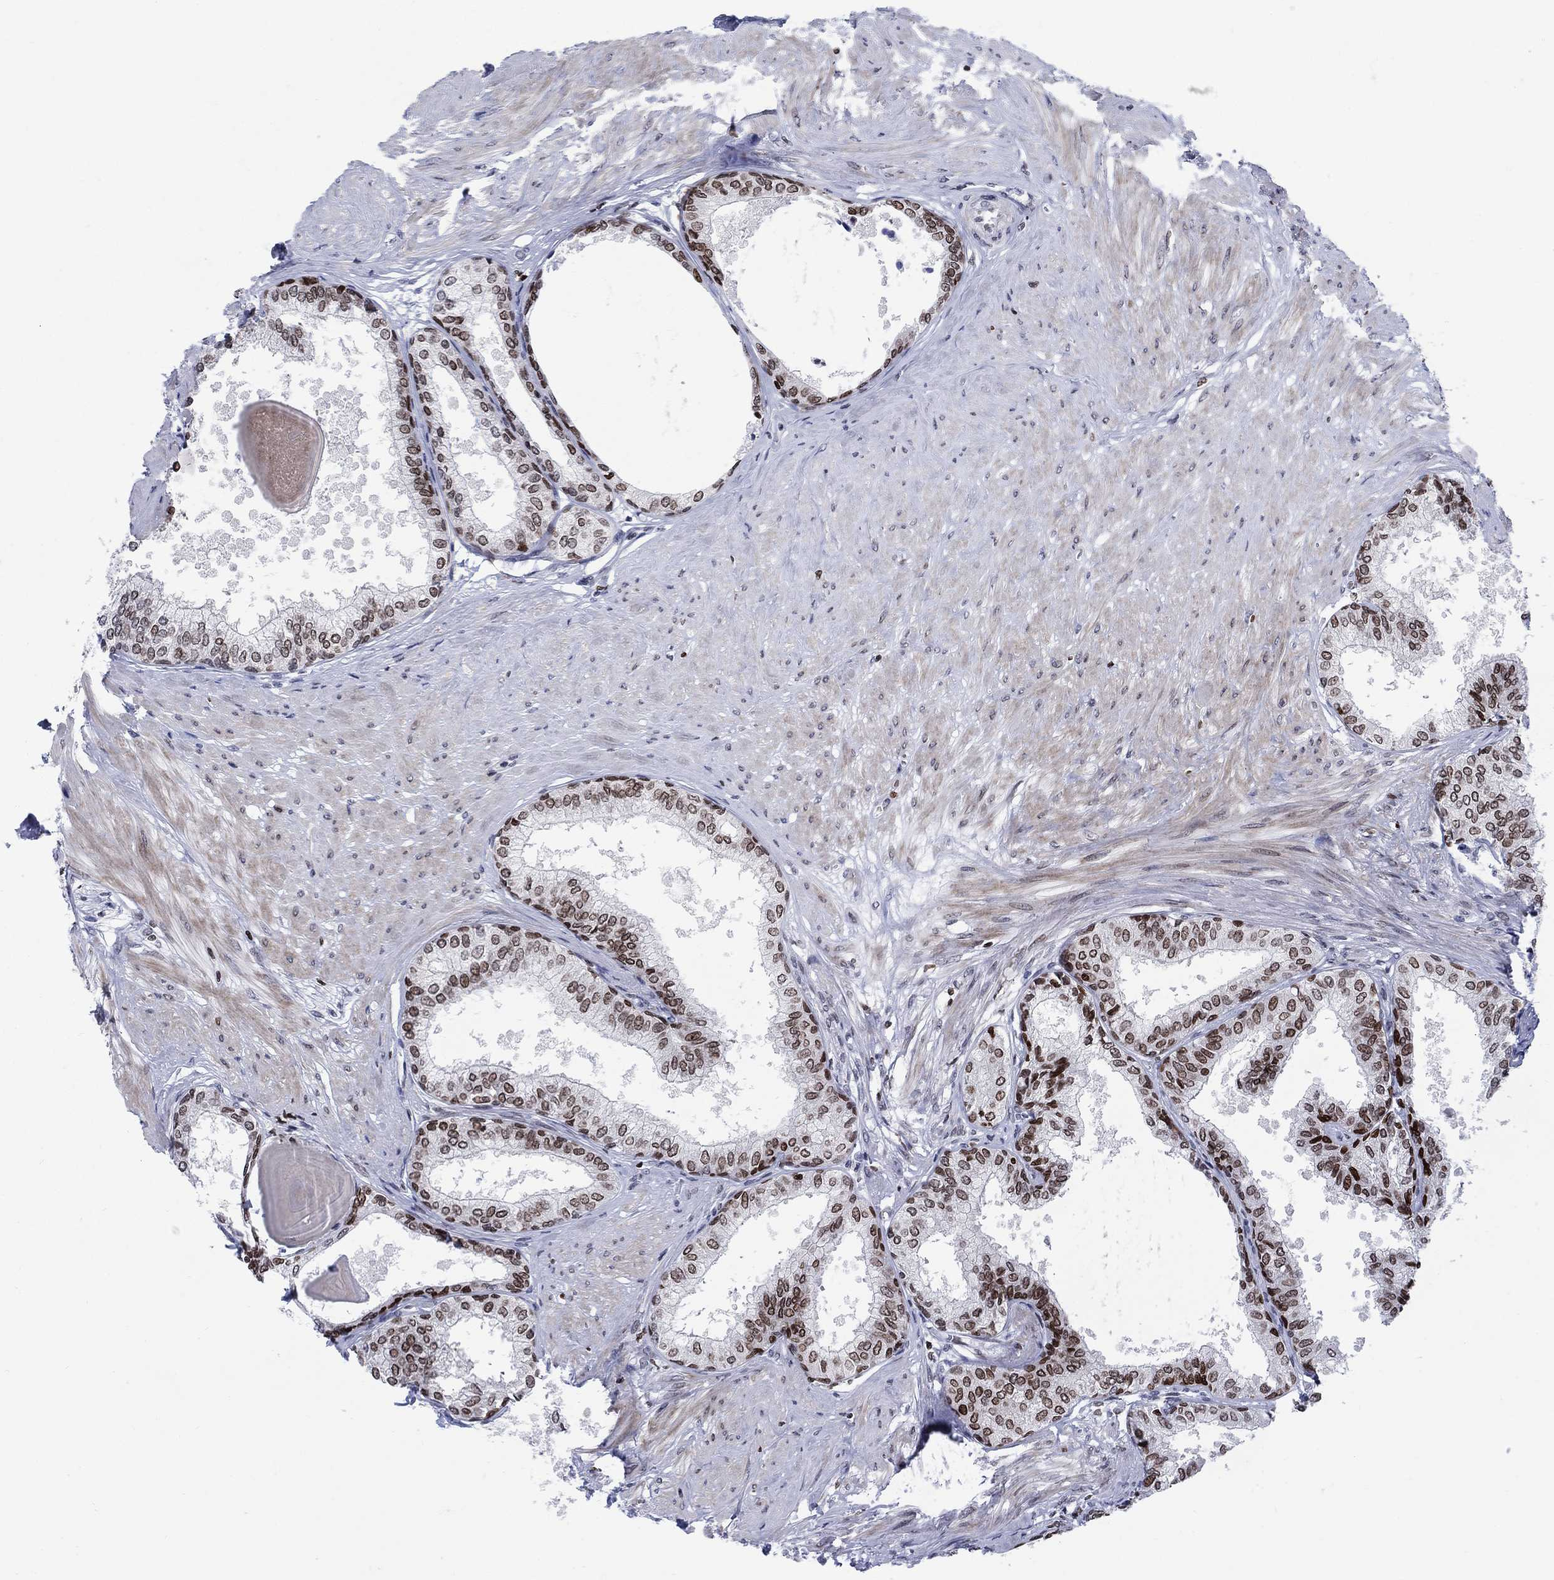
{"staining": {"intensity": "strong", "quantity": "25%-75%", "location": "nuclear"}, "tissue": "prostate", "cell_type": "Glandular cells", "image_type": "normal", "snomed": [{"axis": "morphology", "description": "Normal tissue, NOS"}, {"axis": "topography", "description": "Prostate"}], "caption": "Protein analysis of unremarkable prostate shows strong nuclear positivity in about 25%-75% of glandular cells. The staining was performed using DAB (3,3'-diaminobenzidine) to visualize the protein expression in brown, while the nuclei were stained in blue with hematoxylin (Magnification: 20x).", "gene": "HMGA1", "patient": {"sex": "male", "age": 63}}